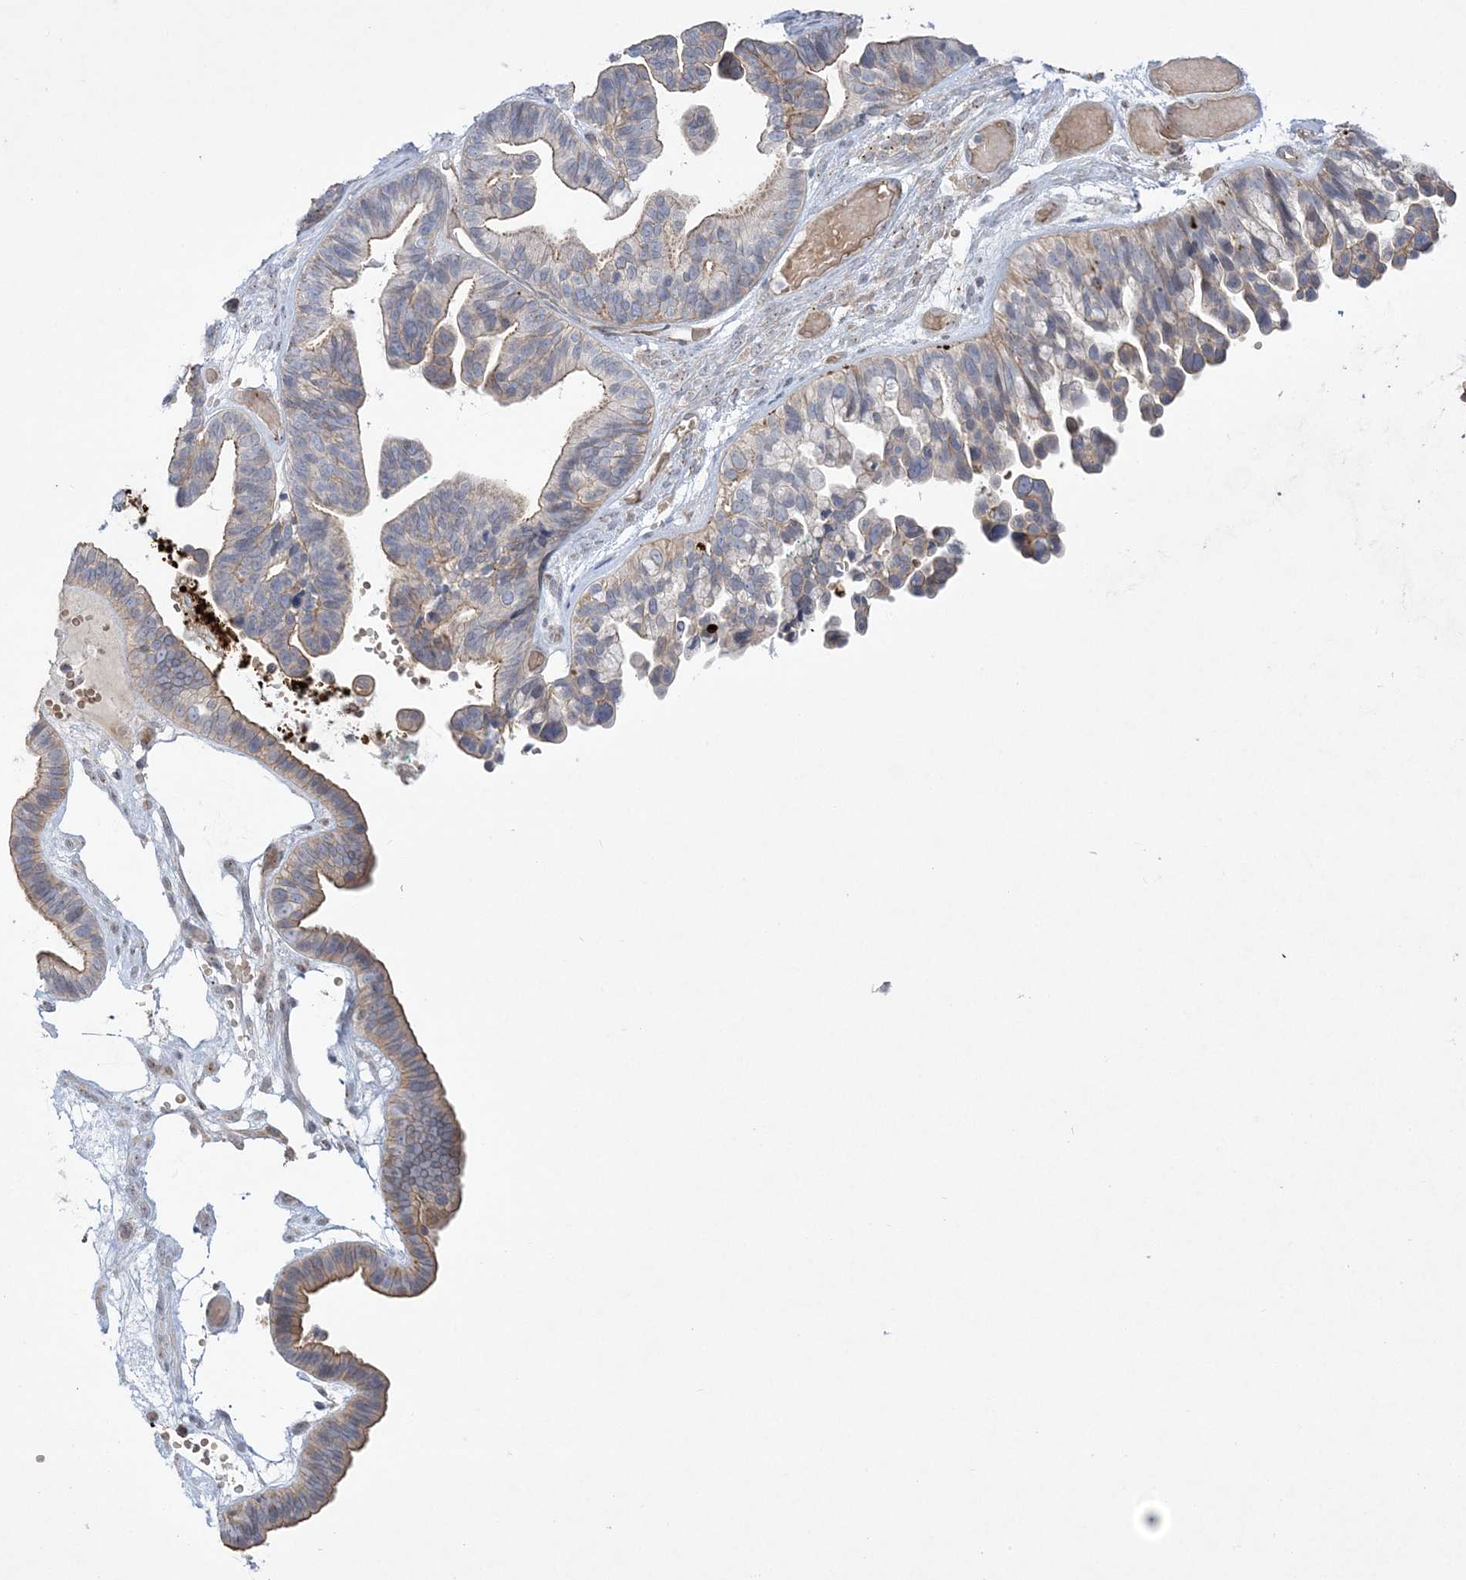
{"staining": {"intensity": "moderate", "quantity": "<25%", "location": "cytoplasmic/membranous"}, "tissue": "ovarian cancer", "cell_type": "Tumor cells", "image_type": "cancer", "snomed": [{"axis": "morphology", "description": "Cystadenocarcinoma, serous, NOS"}, {"axis": "topography", "description": "Ovary"}], "caption": "Moderate cytoplasmic/membranous protein expression is identified in about <25% of tumor cells in ovarian cancer. Ihc stains the protein in brown and the nuclei are stained blue.", "gene": "ADAMTS12", "patient": {"sex": "female", "age": 56}}